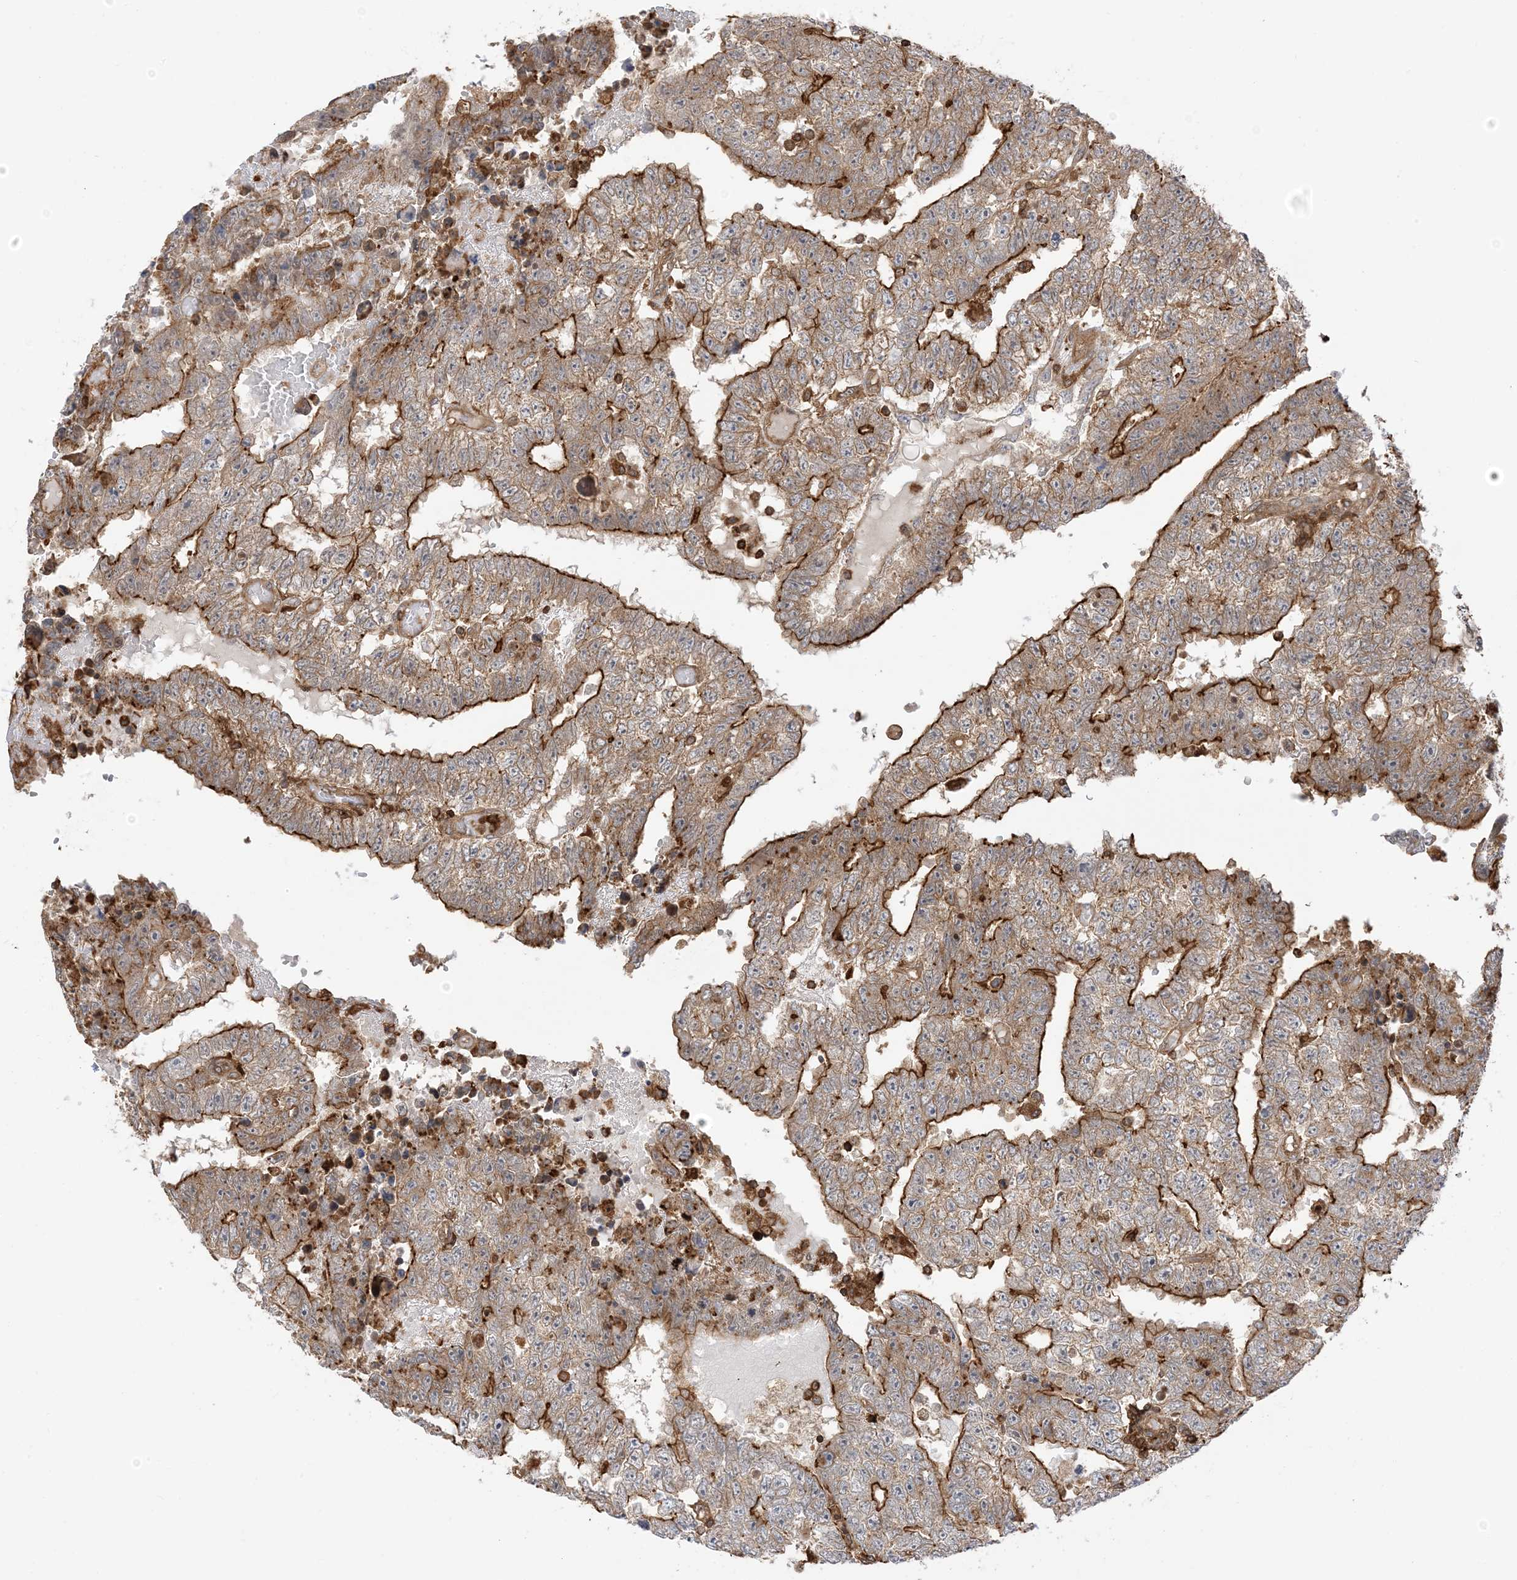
{"staining": {"intensity": "strong", "quantity": "25%-75%", "location": "cytoplasmic/membranous"}, "tissue": "testis cancer", "cell_type": "Tumor cells", "image_type": "cancer", "snomed": [{"axis": "morphology", "description": "Carcinoma, Embryonal, NOS"}, {"axis": "topography", "description": "Testis"}], "caption": "Immunohistochemical staining of testis cancer (embryonal carcinoma) shows high levels of strong cytoplasmic/membranous expression in about 25%-75% of tumor cells. (Stains: DAB (3,3'-diaminobenzidine) in brown, nuclei in blue, Microscopy: brightfield microscopy at high magnification).", "gene": "CAPZB", "patient": {"sex": "male", "age": 25}}